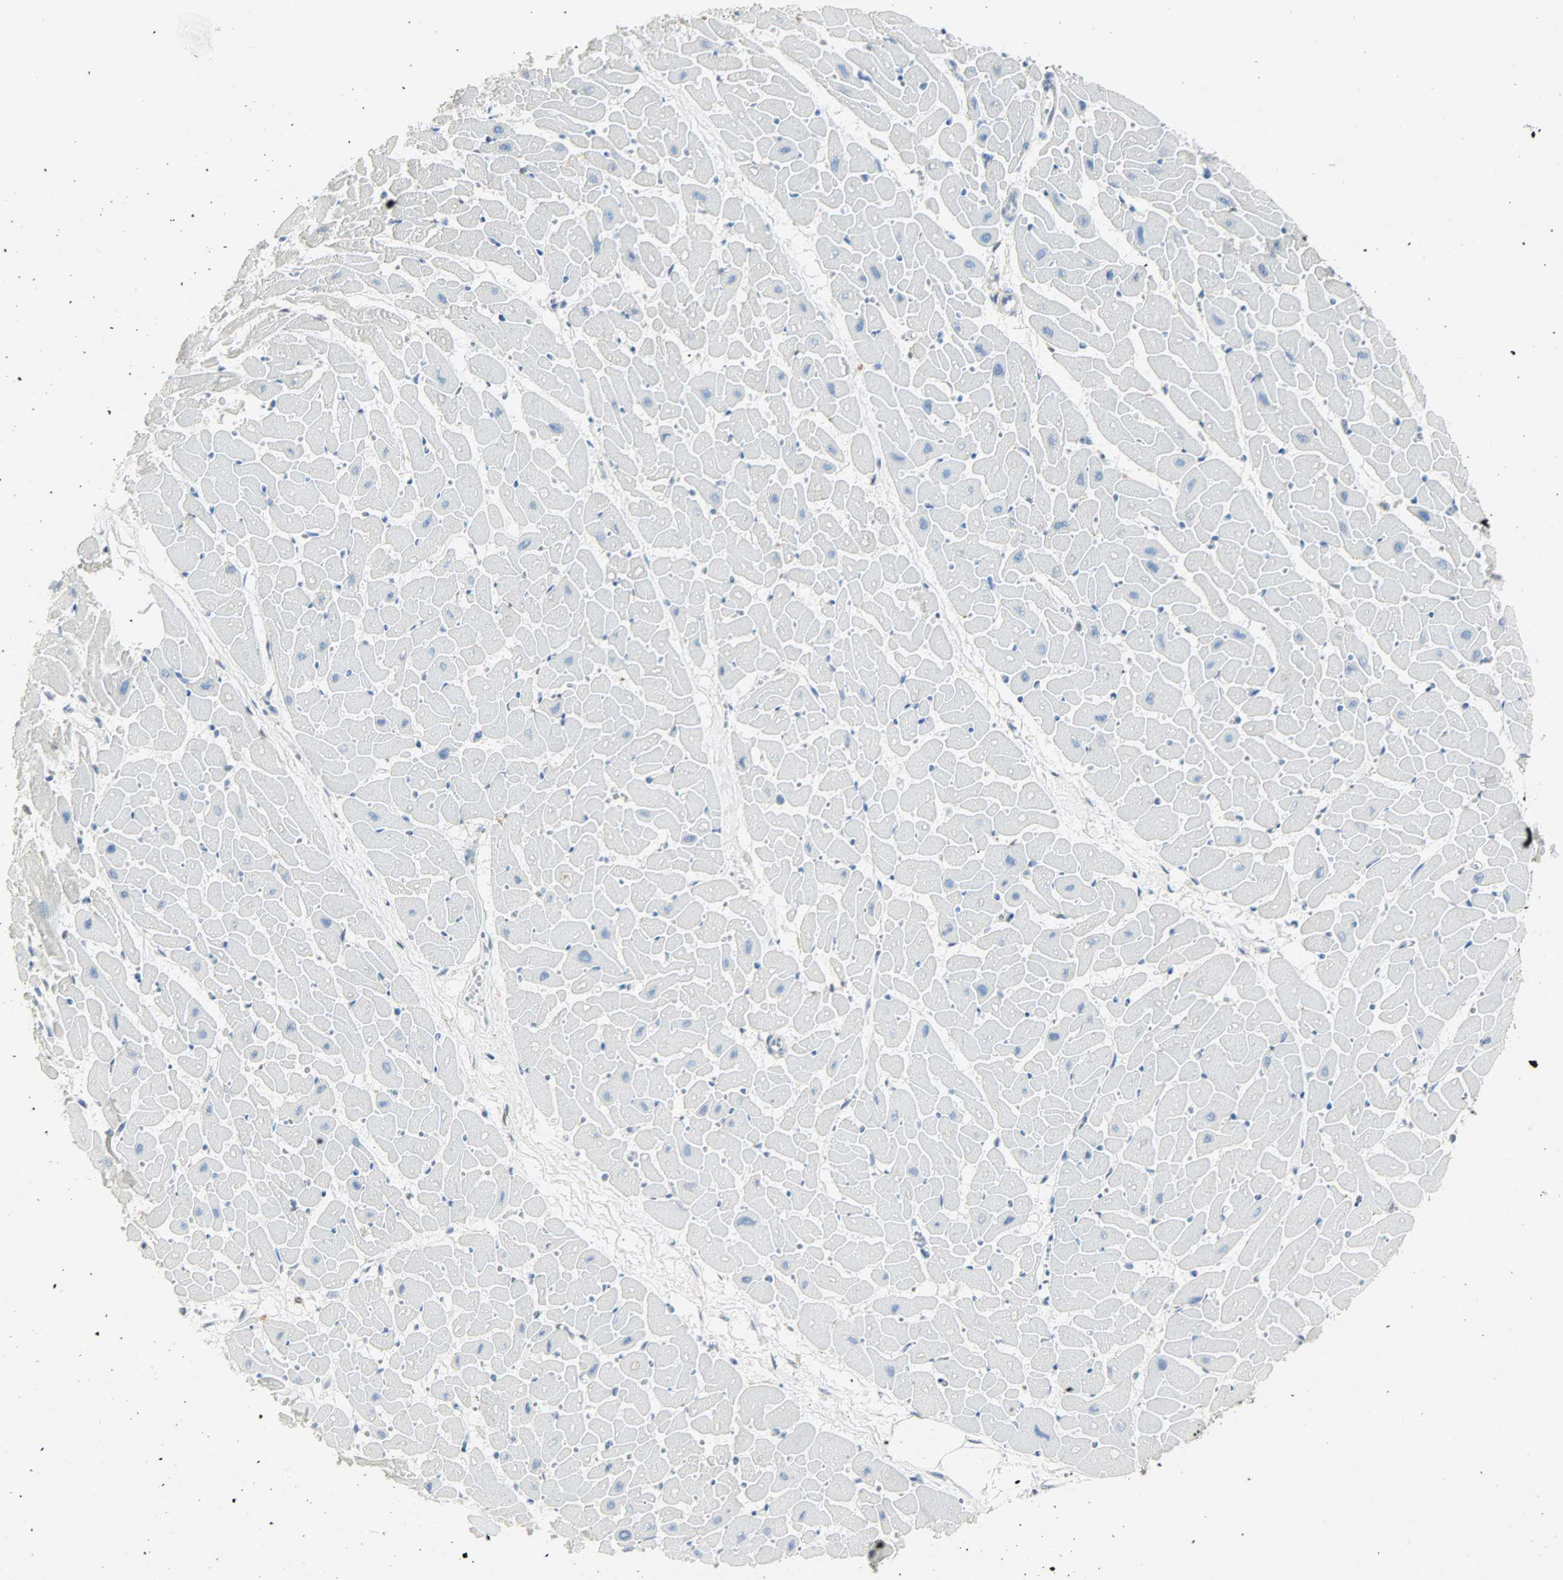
{"staining": {"intensity": "negative", "quantity": "none", "location": "none"}, "tissue": "heart muscle", "cell_type": "Cardiomyocytes", "image_type": "normal", "snomed": [{"axis": "morphology", "description": "Normal tissue, NOS"}, {"axis": "topography", "description": "Heart"}], "caption": "High power microscopy micrograph of an IHC histopathology image of benign heart muscle, revealing no significant expression in cardiomyocytes.", "gene": "PKD2", "patient": {"sex": "female", "age": 19}}